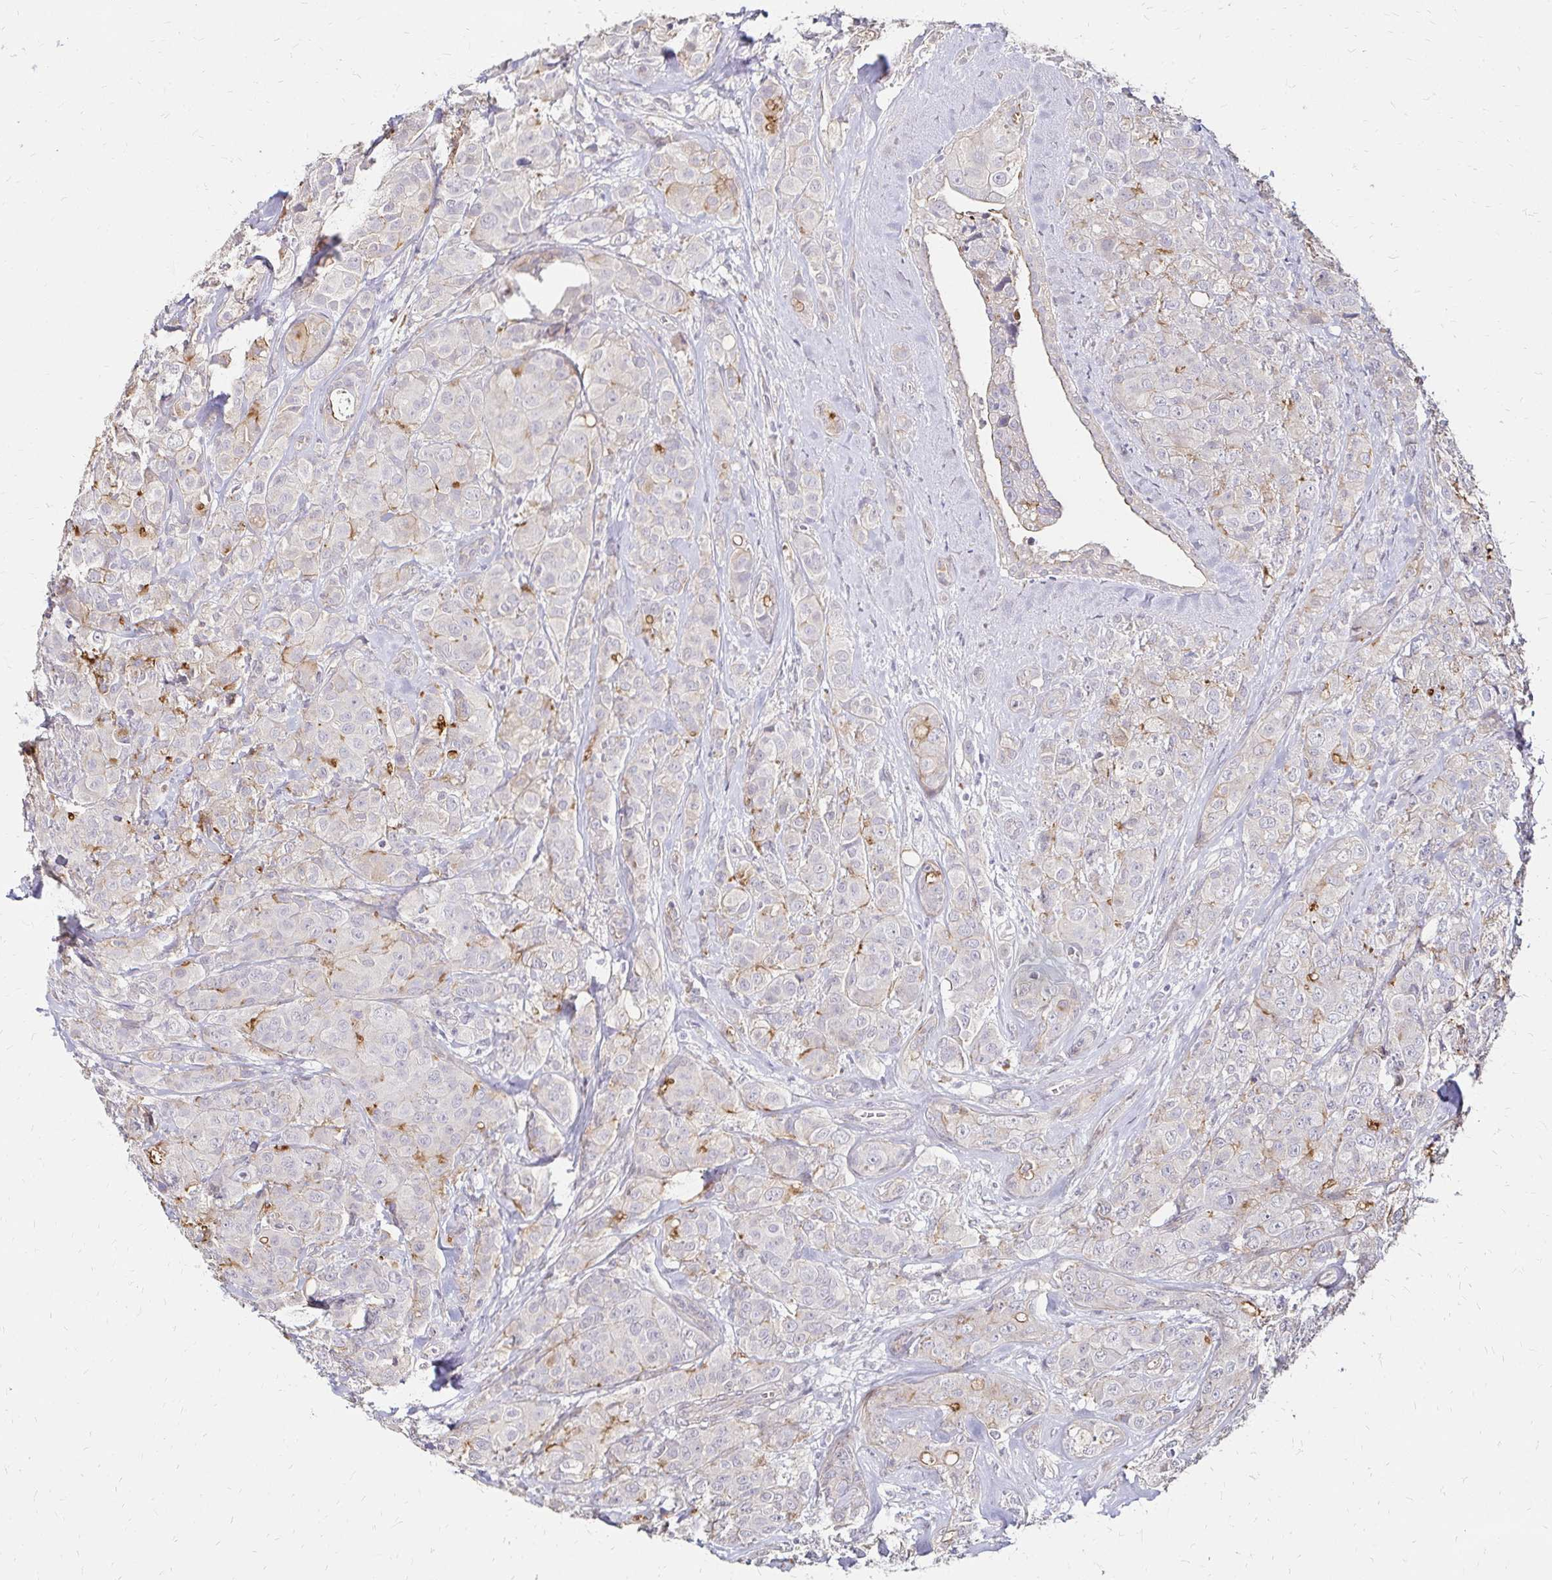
{"staining": {"intensity": "negative", "quantity": "none", "location": "none"}, "tissue": "breast cancer", "cell_type": "Tumor cells", "image_type": "cancer", "snomed": [{"axis": "morphology", "description": "Normal tissue, NOS"}, {"axis": "morphology", "description": "Duct carcinoma"}, {"axis": "topography", "description": "Breast"}], "caption": "High power microscopy photomicrograph of an IHC image of breast cancer (invasive ductal carcinoma), revealing no significant staining in tumor cells.", "gene": "PRIMA1", "patient": {"sex": "female", "age": 43}}